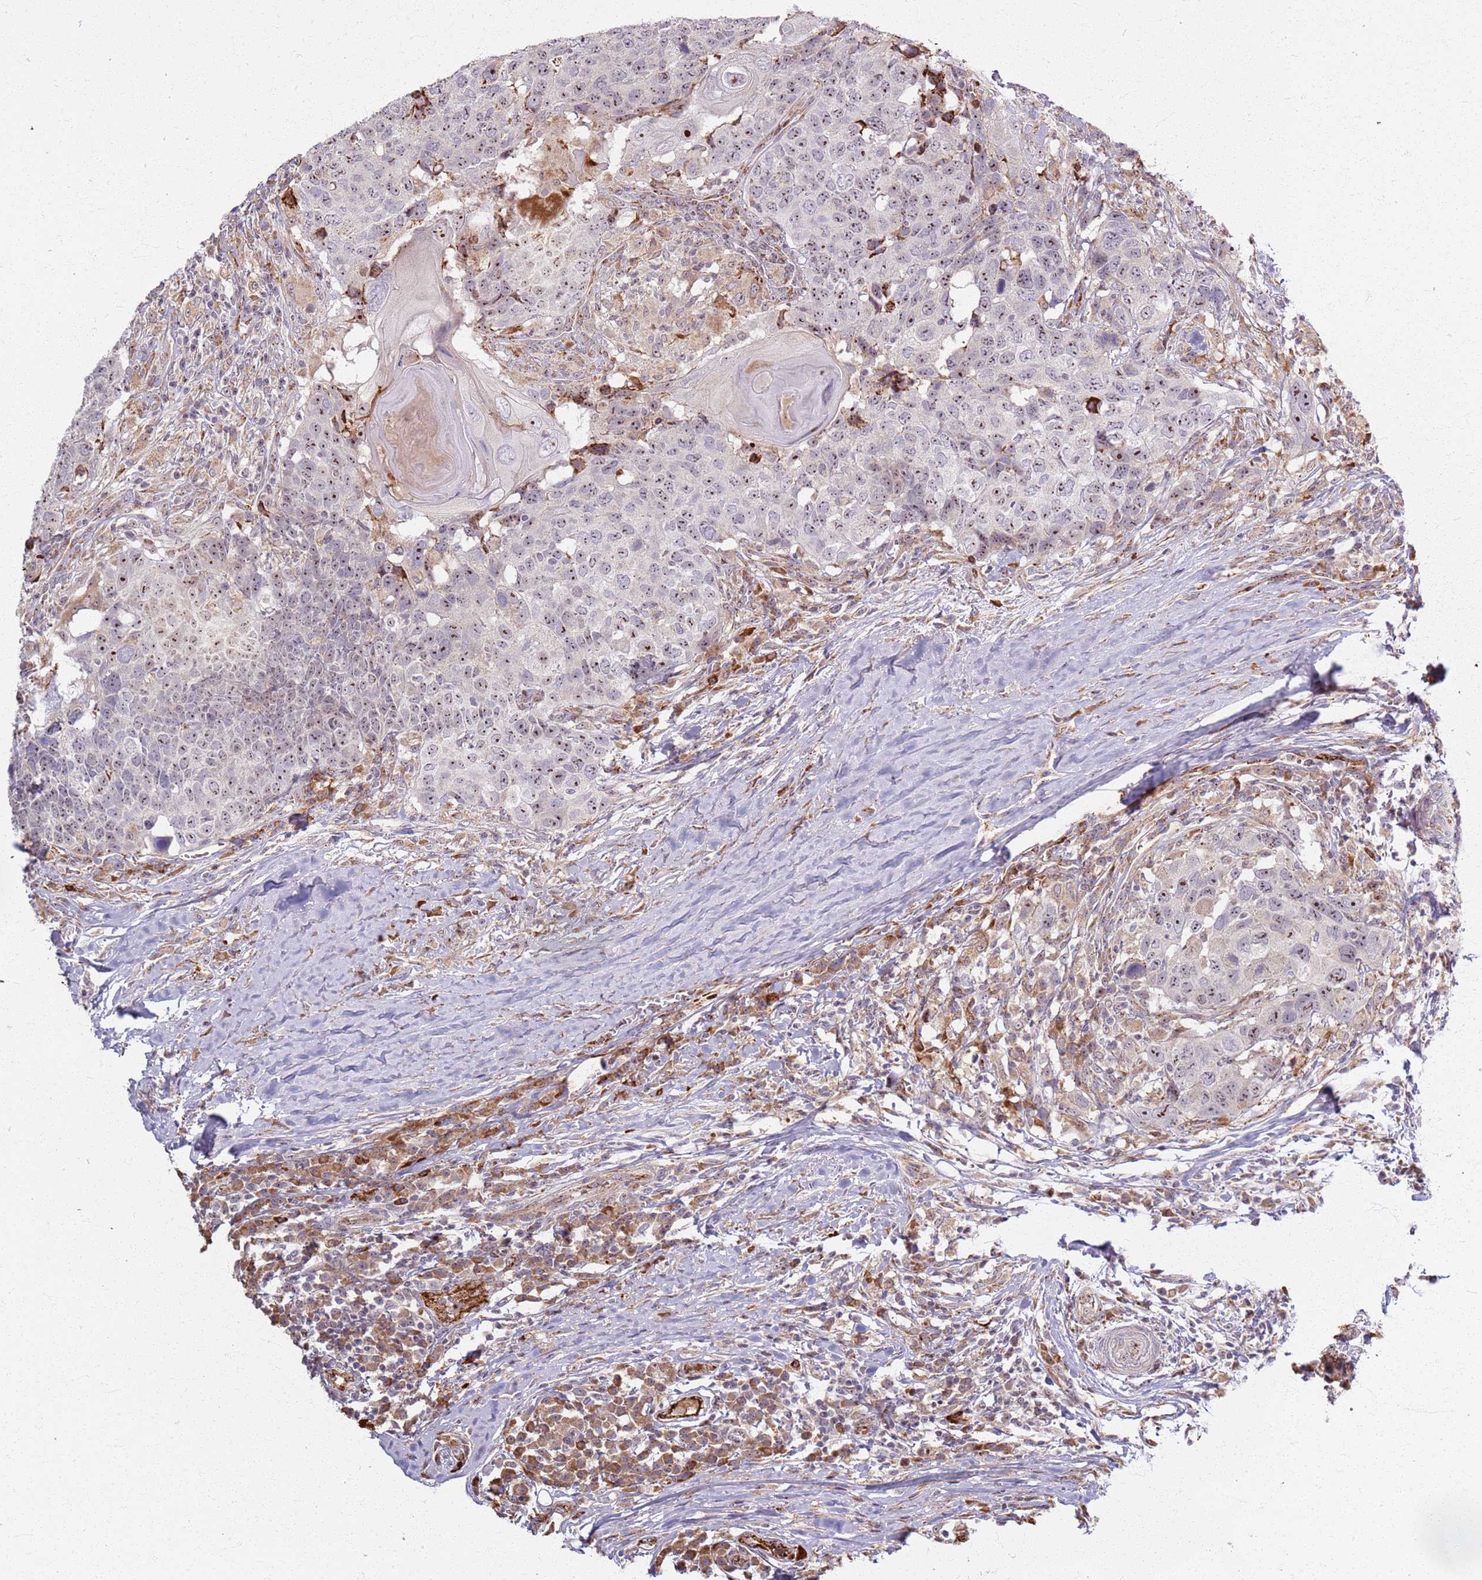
{"staining": {"intensity": "moderate", "quantity": ">75%", "location": "nuclear"}, "tissue": "head and neck cancer", "cell_type": "Tumor cells", "image_type": "cancer", "snomed": [{"axis": "morphology", "description": "Normal tissue, NOS"}, {"axis": "morphology", "description": "Squamous cell carcinoma, NOS"}, {"axis": "topography", "description": "Skeletal muscle"}, {"axis": "topography", "description": "Vascular tissue"}, {"axis": "topography", "description": "Peripheral nerve tissue"}, {"axis": "topography", "description": "Head-Neck"}], "caption": "Protein staining of squamous cell carcinoma (head and neck) tissue displays moderate nuclear staining in approximately >75% of tumor cells.", "gene": "KRI1", "patient": {"sex": "male", "age": 66}}